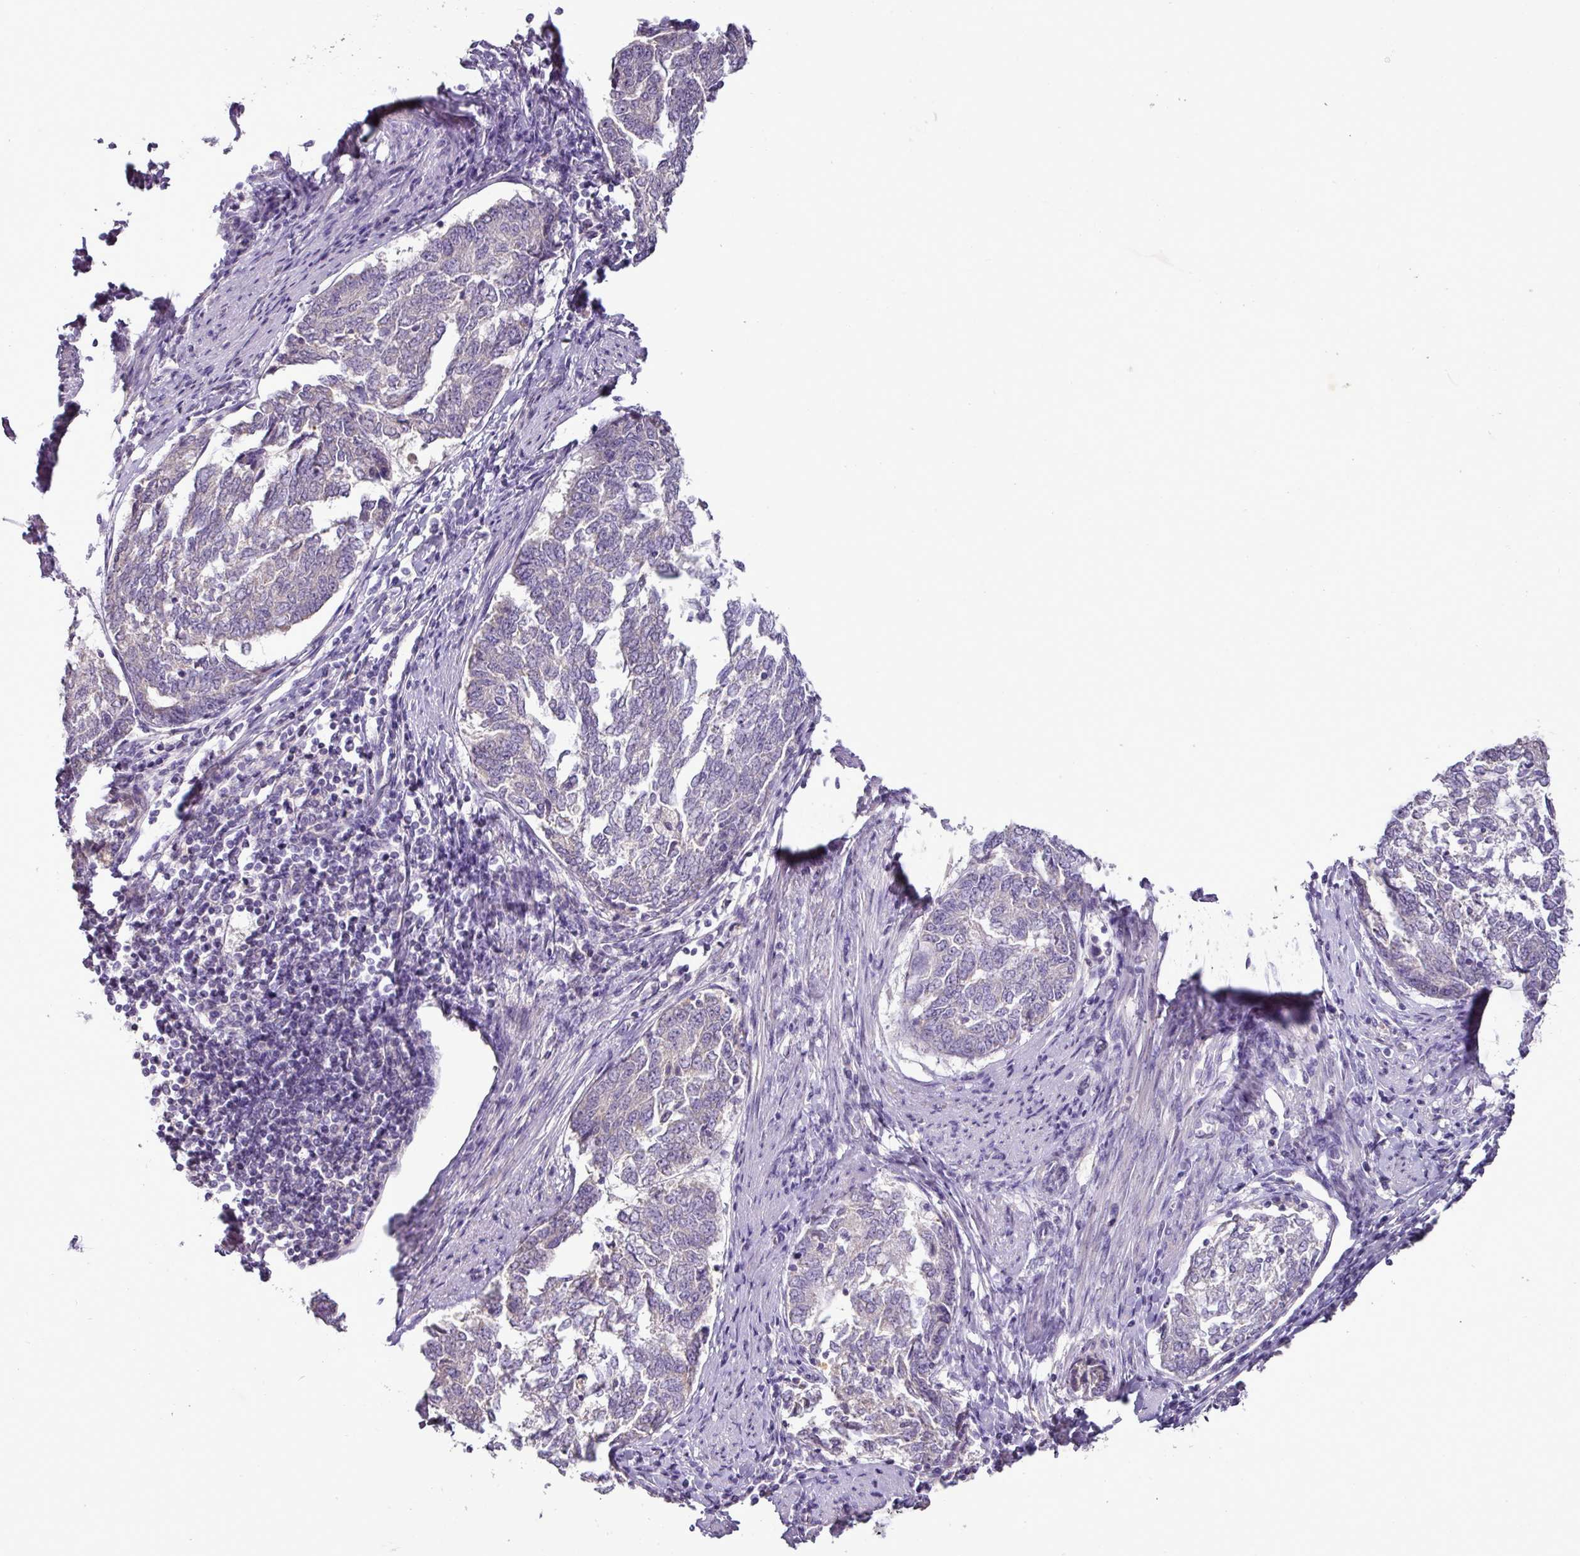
{"staining": {"intensity": "negative", "quantity": "none", "location": "none"}, "tissue": "endometrial cancer", "cell_type": "Tumor cells", "image_type": "cancer", "snomed": [{"axis": "morphology", "description": "Adenocarcinoma, NOS"}, {"axis": "topography", "description": "Endometrium"}], "caption": "Protein analysis of endometrial cancer (adenocarcinoma) exhibits no significant positivity in tumor cells.", "gene": "BRINP2", "patient": {"sex": "female", "age": 80}}